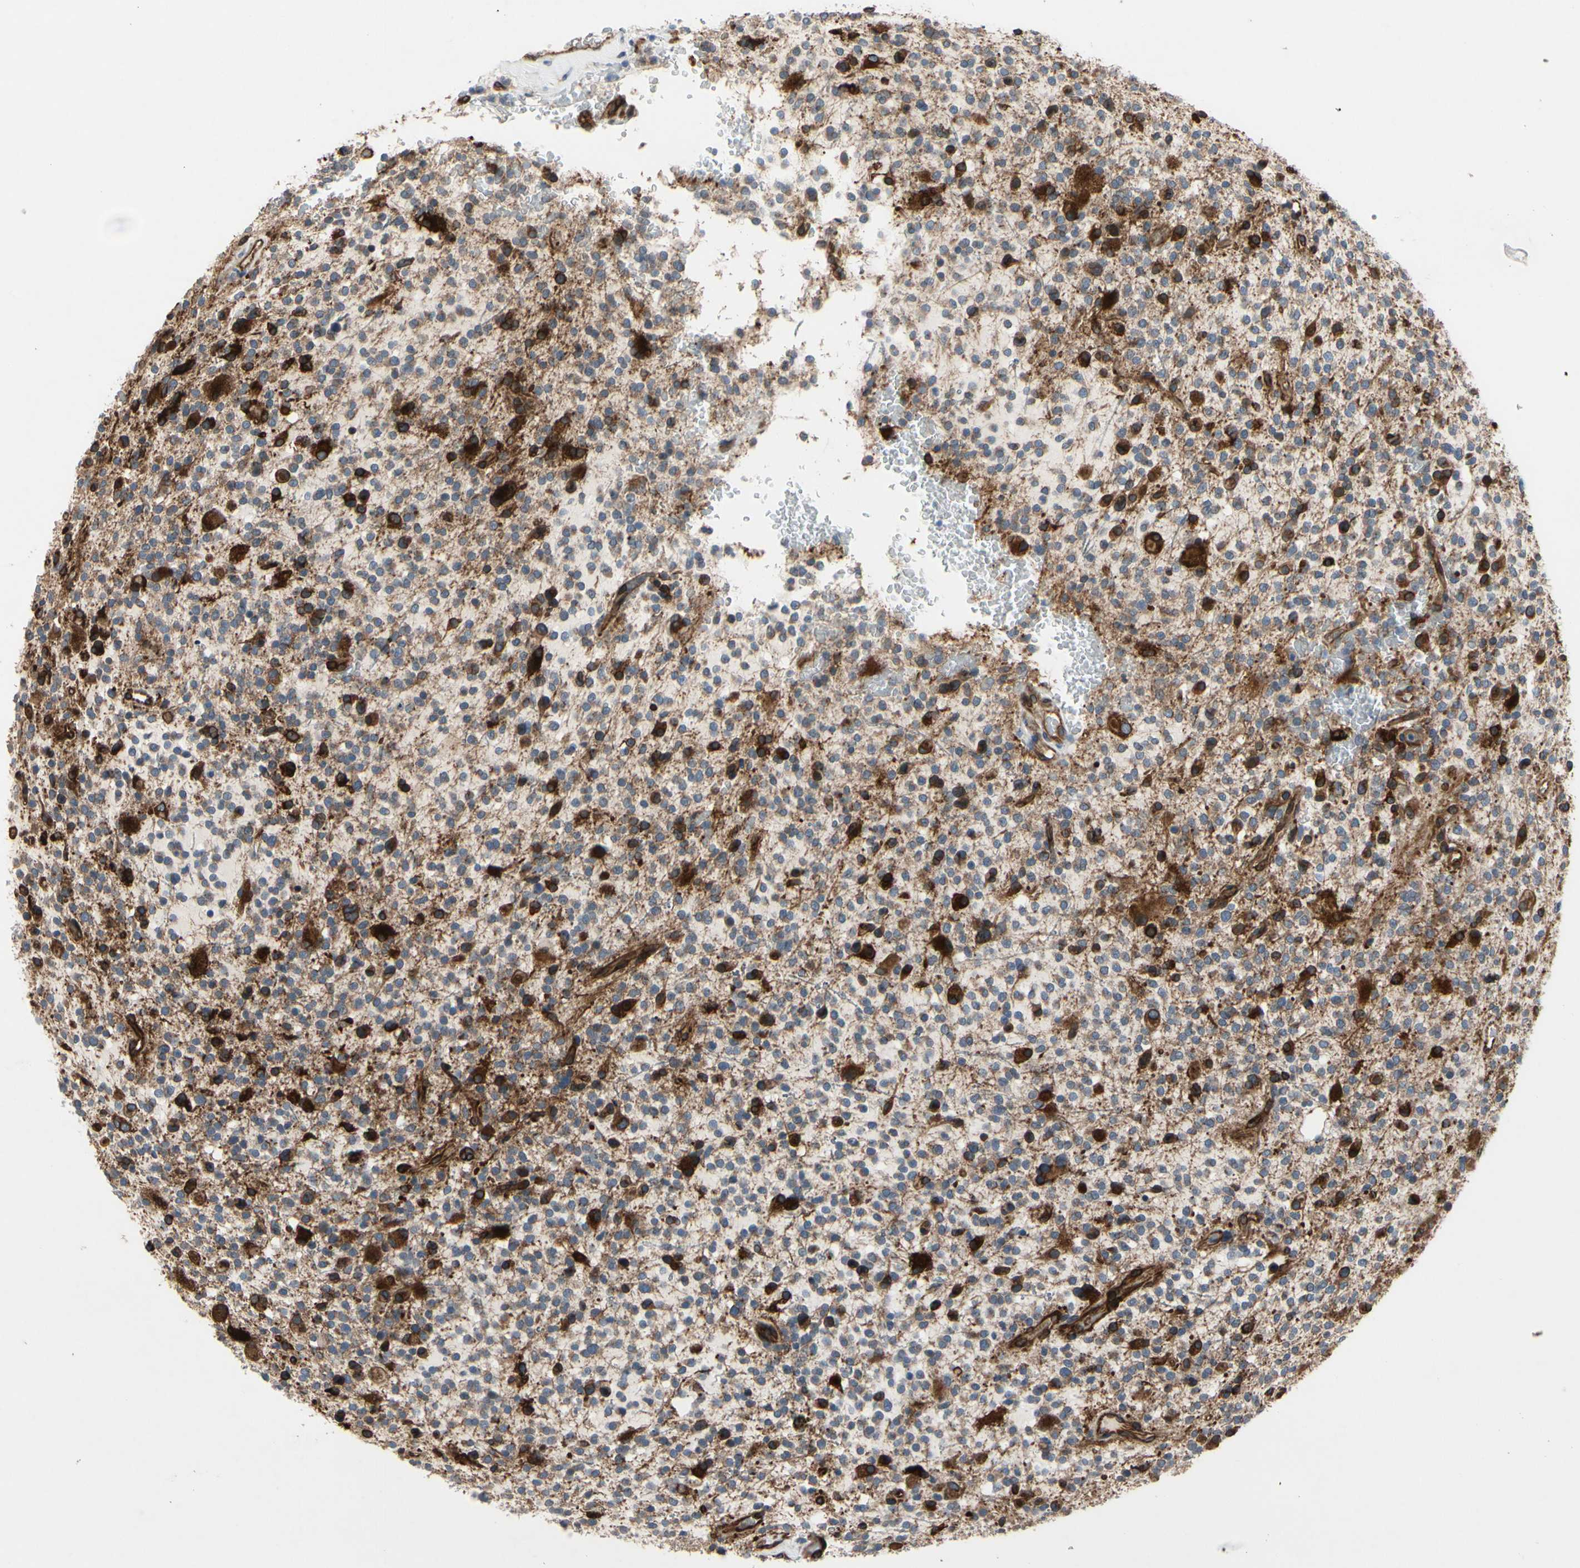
{"staining": {"intensity": "strong", "quantity": "25%-75%", "location": "cytoplasmic/membranous"}, "tissue": "glioma", "cell_type": "Tumor cells", "image_type": "cancer", "snomed": [{"axis": "morphology", "description": "Glioma, malignant, High grade"}, {"axis": "topography", "description": "Brain"}], "caption": "A brown stain shows strong cytoplasmic/membranous expression of a protein in glioma tumor cells.", "gene": "PRXL2A", "patient": {"sex": "male", "age": 48}}